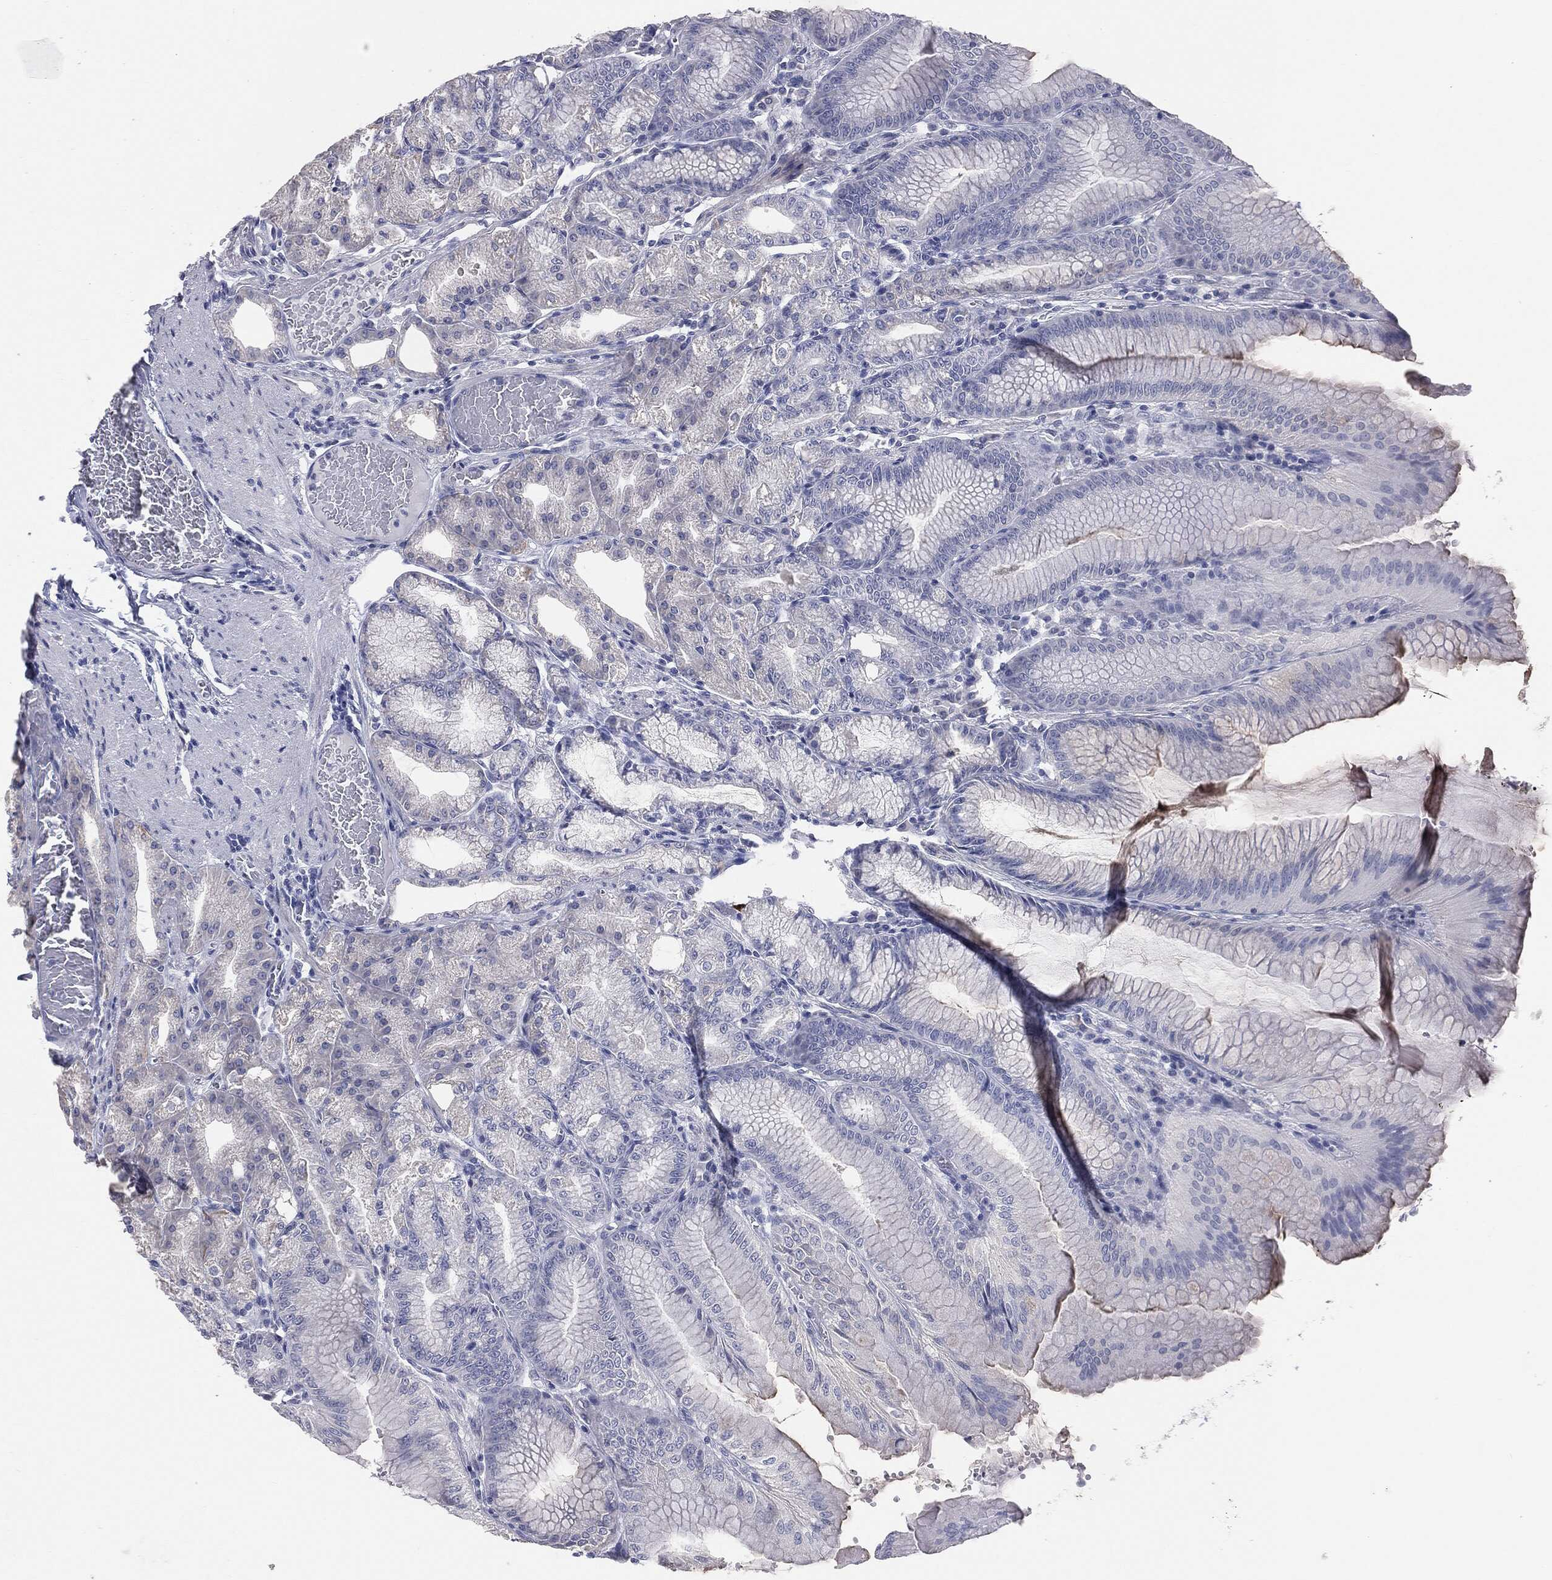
{"staining": {"intensity": "negative", "quantity": "none", "location": "none"}, "tissue": "stomach", "cell_type": "Glandular cells", "image_type": "normal", "snomed": [{"axis": "morphology", "description": "Normal tissue, NOS"}, {"axis": "topography", "description": "Stomach"}], "caption": "A micrograph of stomach stained for a protein reveals no brown staining in glandular cells. Brightfield microscopy of immunohistochemistry stained with DAB (brown) and hematoxylin (blue), captured at high magnification.", "gene": "DMKN", "patient": {"sex": "male", "age": 71}}